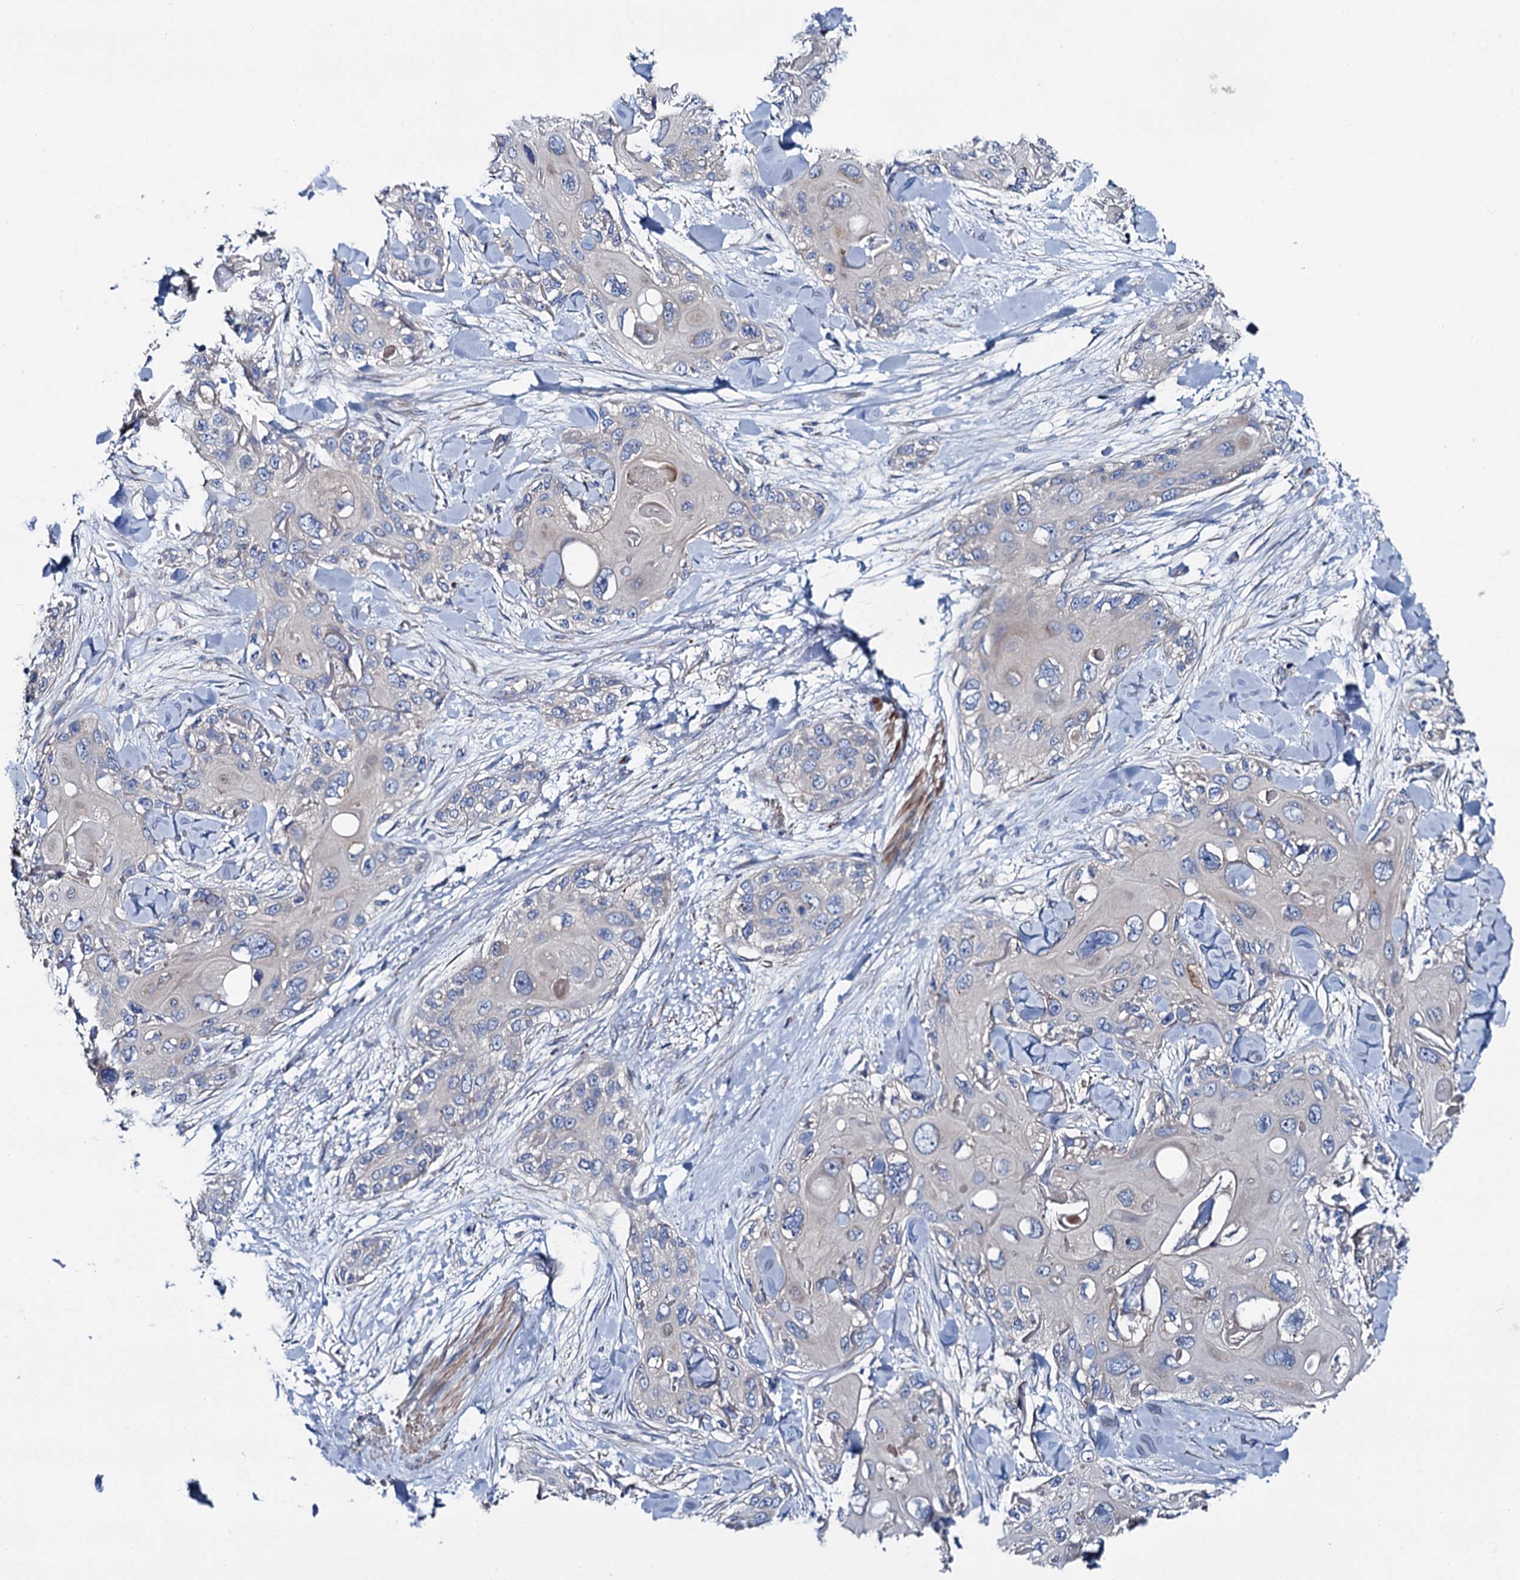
{"staining": {"intensity": "negative", "quantity": "none", "location": "none"}, "tissue": "skin cancer", "cell_type": "Tumor cells", "image_type": "cancer", "snomed": [{"axis": "morphology", "description": "Normal tissue, NOS"}, {"axis": "morphology", "description": "Squamous cell carcinoma, NOS"}, {"axis": "topography", "description": "Skin"}], "caption": "Immunohistochemistry (IHC) of human skin cancer displays no positivity in tumor cells. (Immunohistochemistry, brightfield microscopy, high magnification).", "gene": "SLC22A25", "patient": {"sex": "male", "age": 72}}